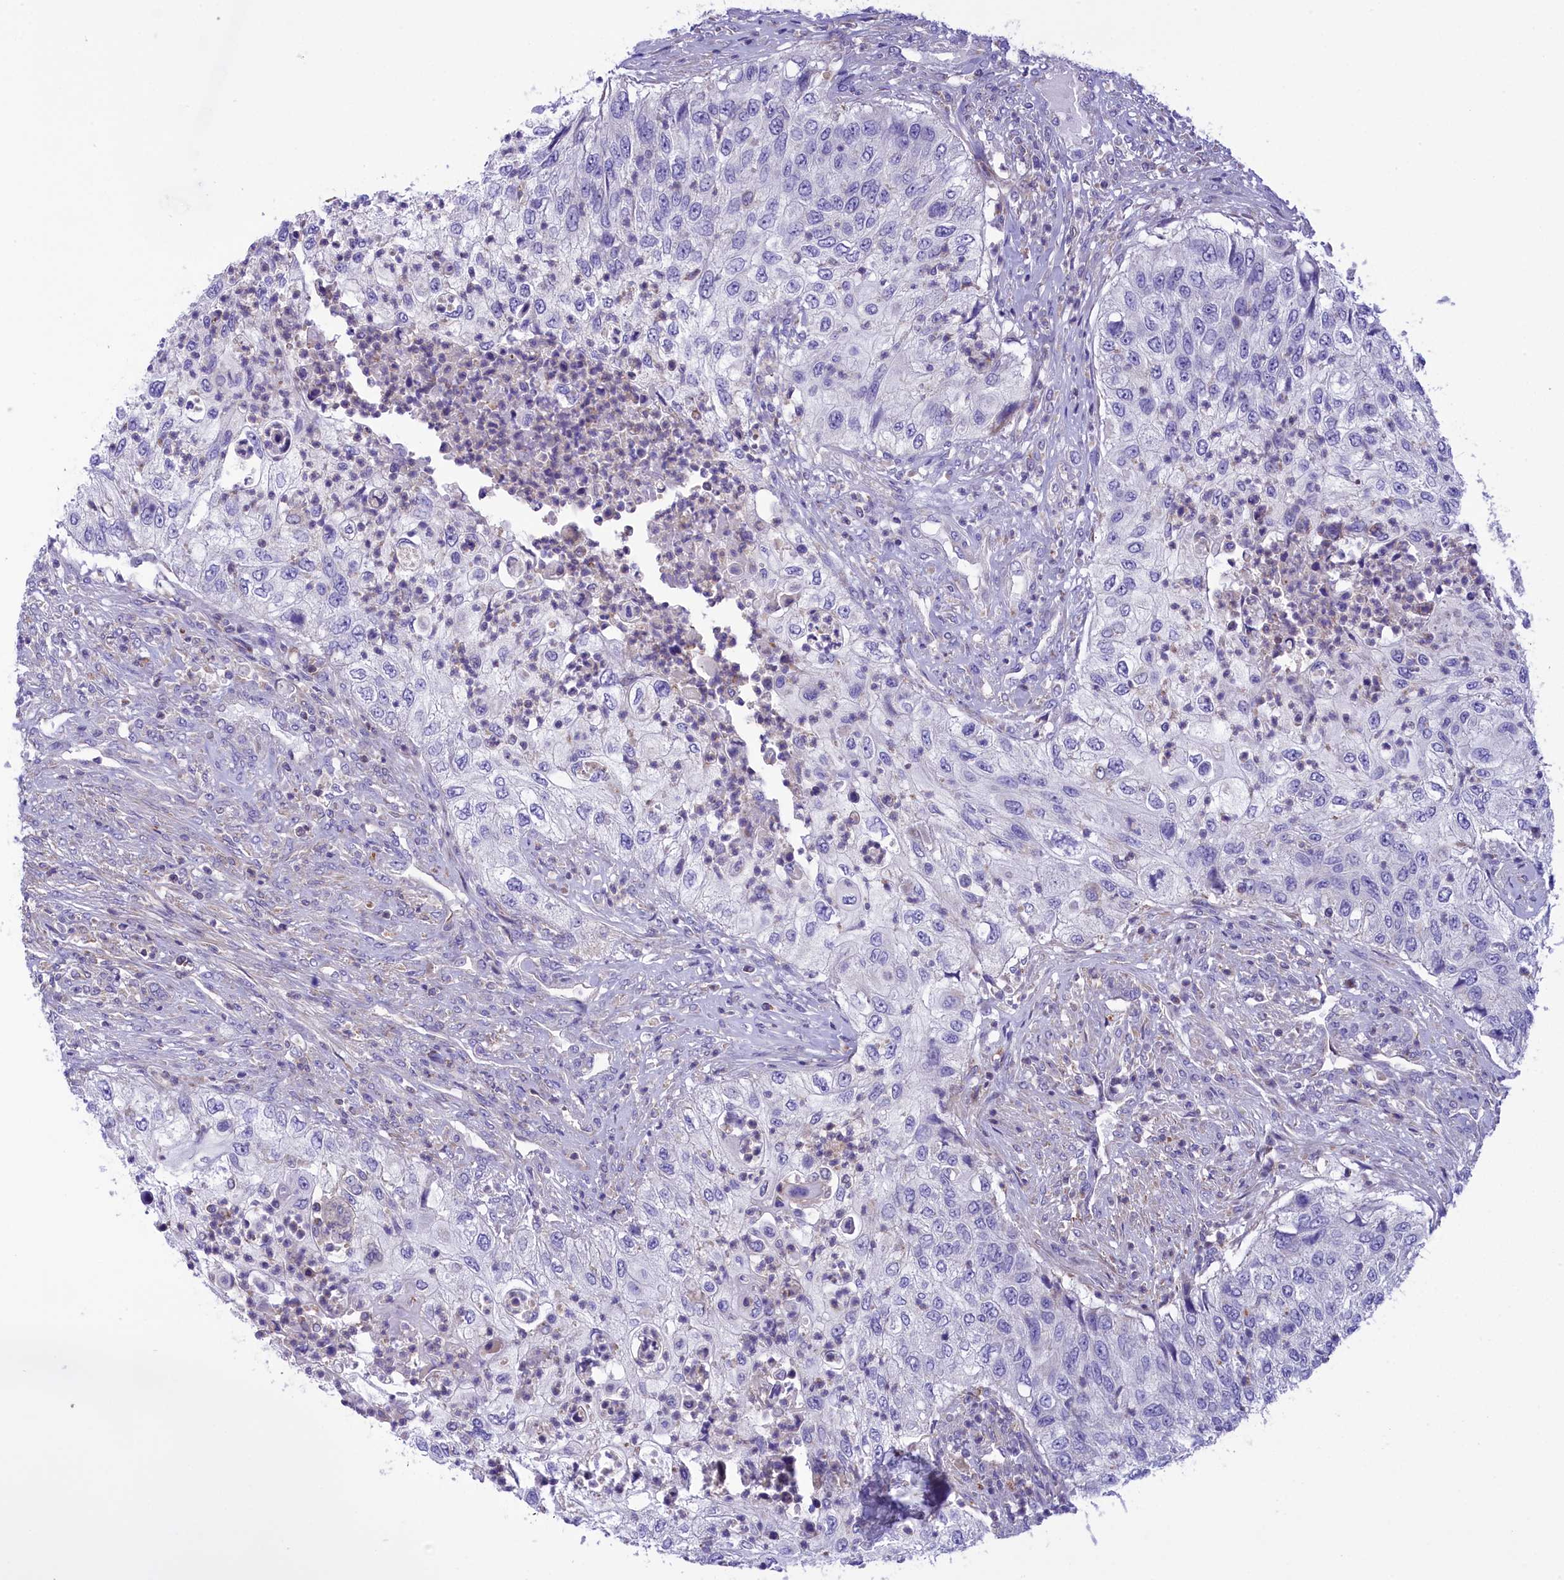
{"staining": {"intensity": "negative", "quantity": "none", "location": "none"}, "tissue": "urothelial cancer", "cell_type": "Tumor cells", "image_type": "cancer", "snomed": [{"axis": "morphology", "description": "Urothelial carcinoma, High grade"}, {"axis": "topography", "description": "Urinary bladder"}], "caption": "An immunohistochemistry (IHC) image of urothelial cancer is shown. There is no staining in tumor cells of urothelial cancer.", "gene": "CORO7-PAM16", "patient": {"sex": "female", "age": 60}}